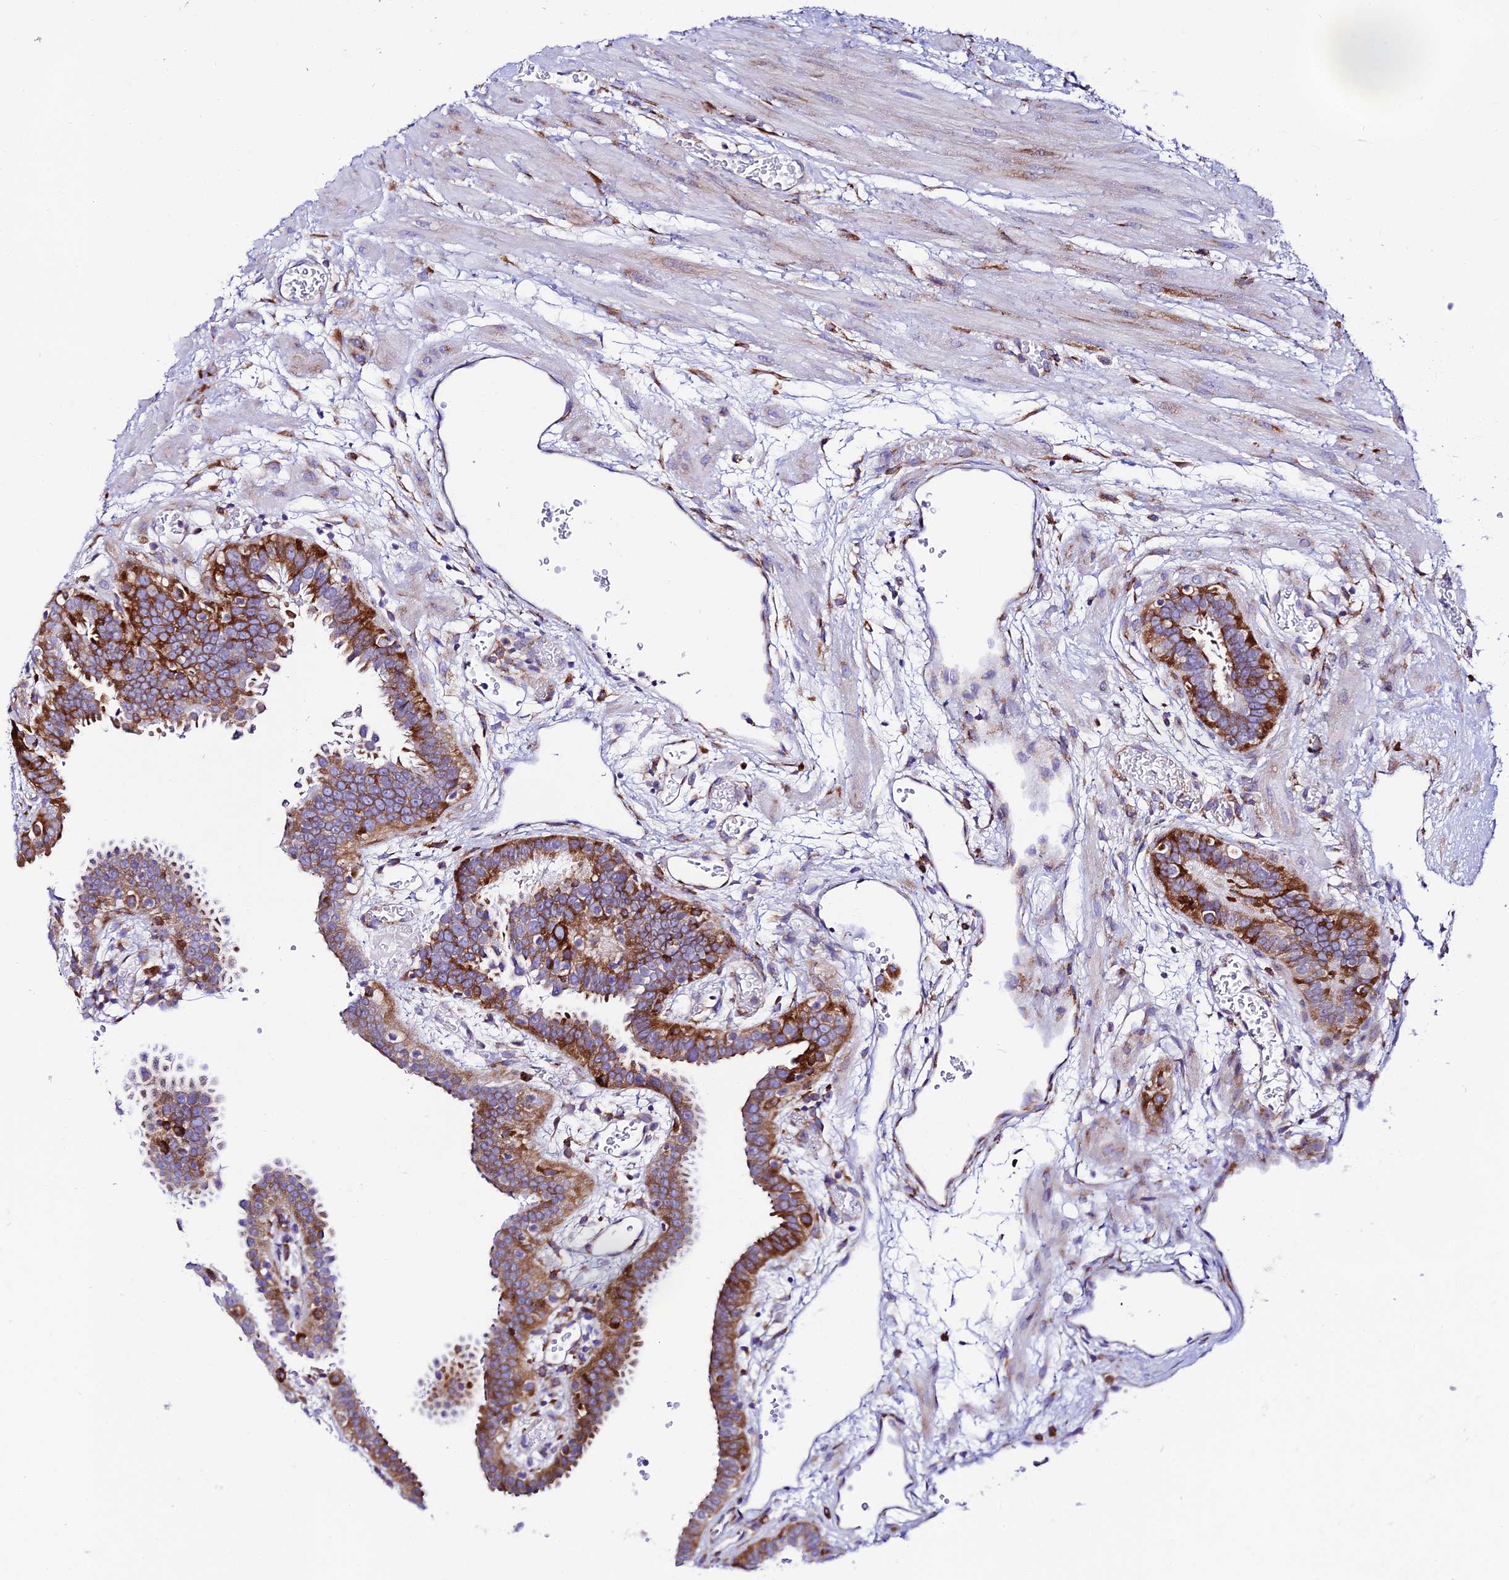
{"staining": {"intensity": "strong", "quantity": ">75%", "location": "cytoplasmic/membranous"}, "tissue": "fallopian tube", "cell_type": "Glandular cells", "image_type": "normal", "snomed": [{"axis": "morphology", "description": "Normal tissue, NOS"}, {"axis": "topography", "description": "Fallopian tube"}], "caption": "IHC staining of unremarkable fallopian tube, which displays high levels of strong cytoplasmic/membranous staining in about >75% of glandular cells indicating strong cytoplasmic/membranous protein positivity. The staining was performed using DAB (brown) for protein detection and nuclei were counterstained in hematoxylin (blue).", "gene": "TUBGCP6", "patient": {"sex": "female", "age": 37}}